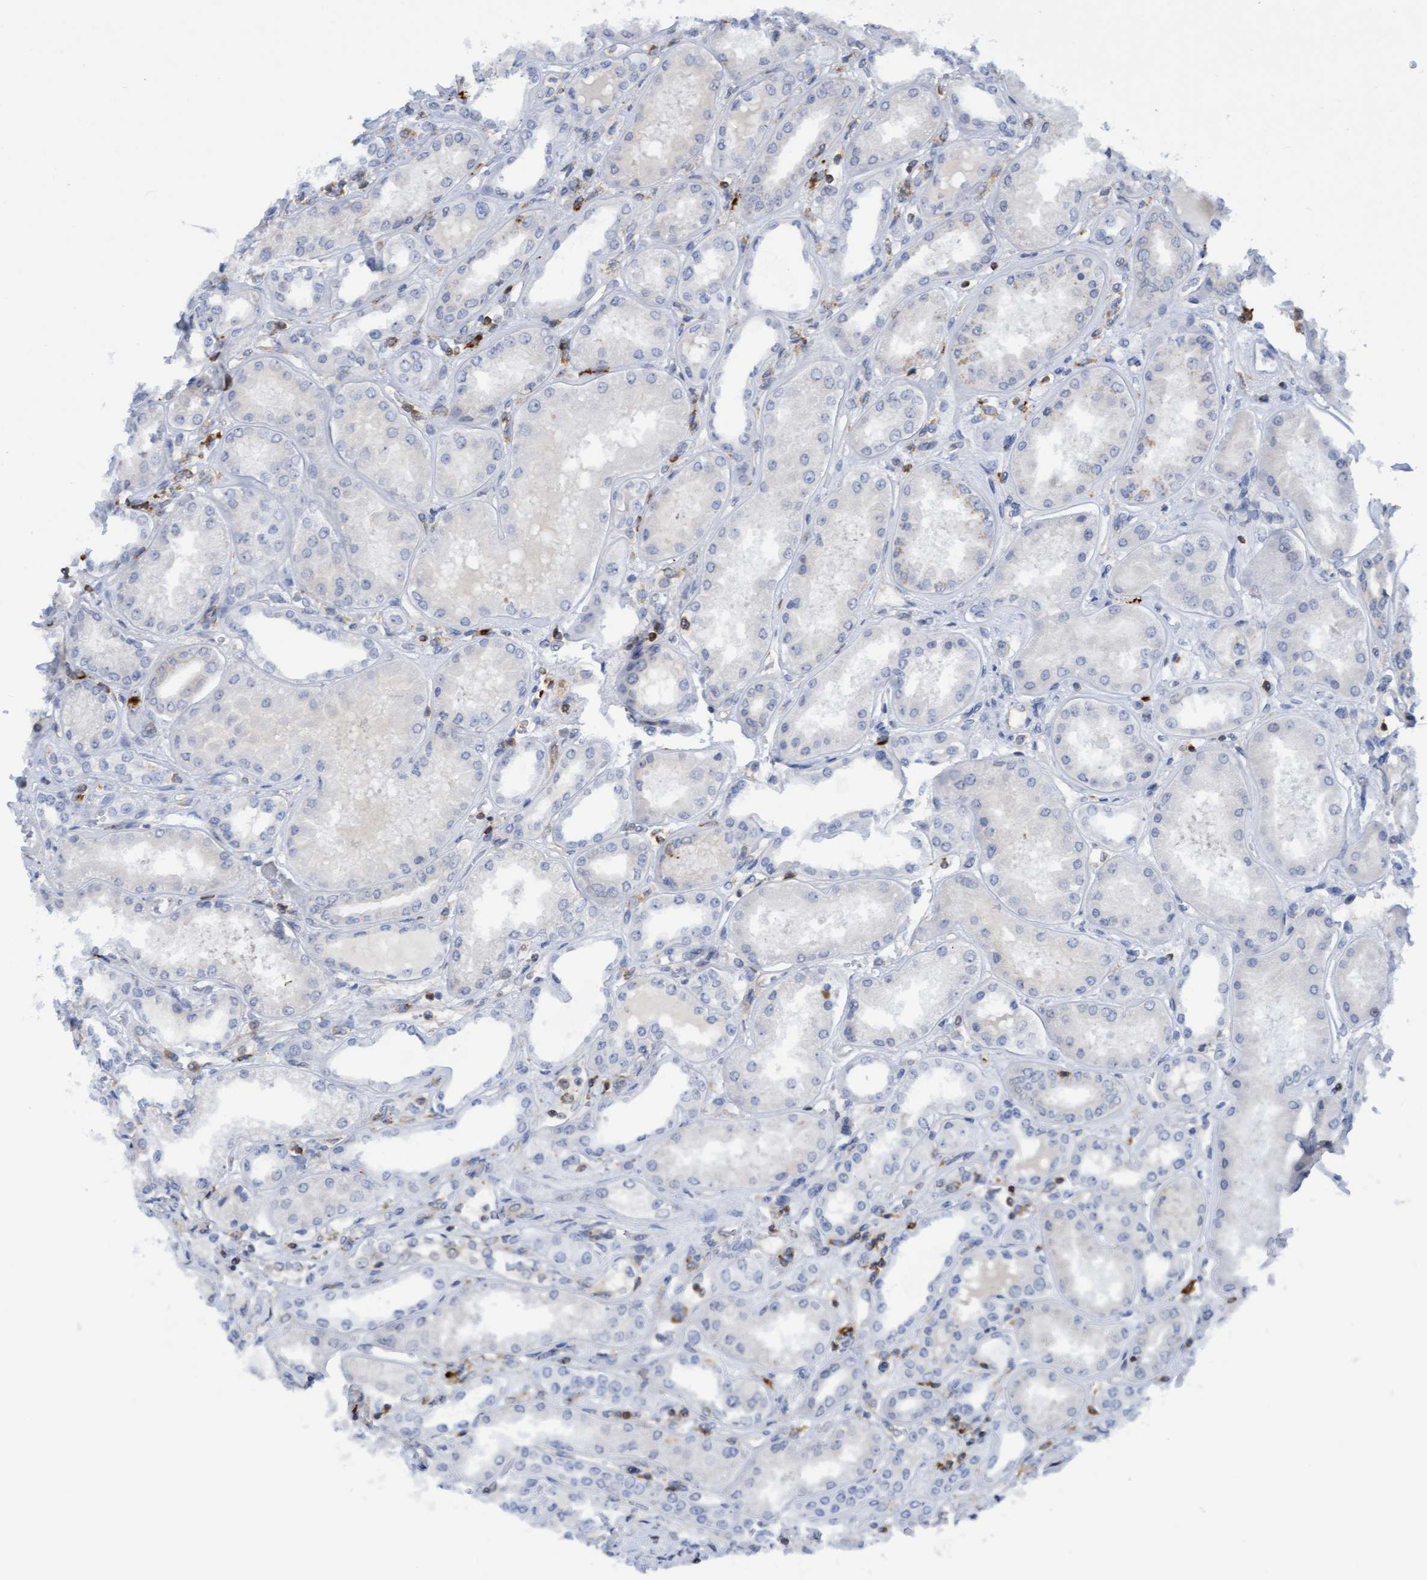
{"staining": {"intensity": "negative", "quantity": "none", "location": "none"}, "tissue": "kidney", "cell_type": "Cells in glomeruli", "image_type": "normal", "snomed": [{"axis": "morphology", "description": "Normal tissue, NOS"}, {"axis": "topography", "description": "Kidney"}], "caption": "This histopathology image is of normal kidney stained with immunohistochemistry to label a protein in brown with the nuclei are counter-stained blue. There is no staining in cells in glomeruli. The staining was performed using DAB to visualize the protein expression in brown, while the nuclei were stained in blue with hematoxylin (Magnification: 20x).", "gene": "FNBP1", "patient": {"sex": "female", "age": 56}}